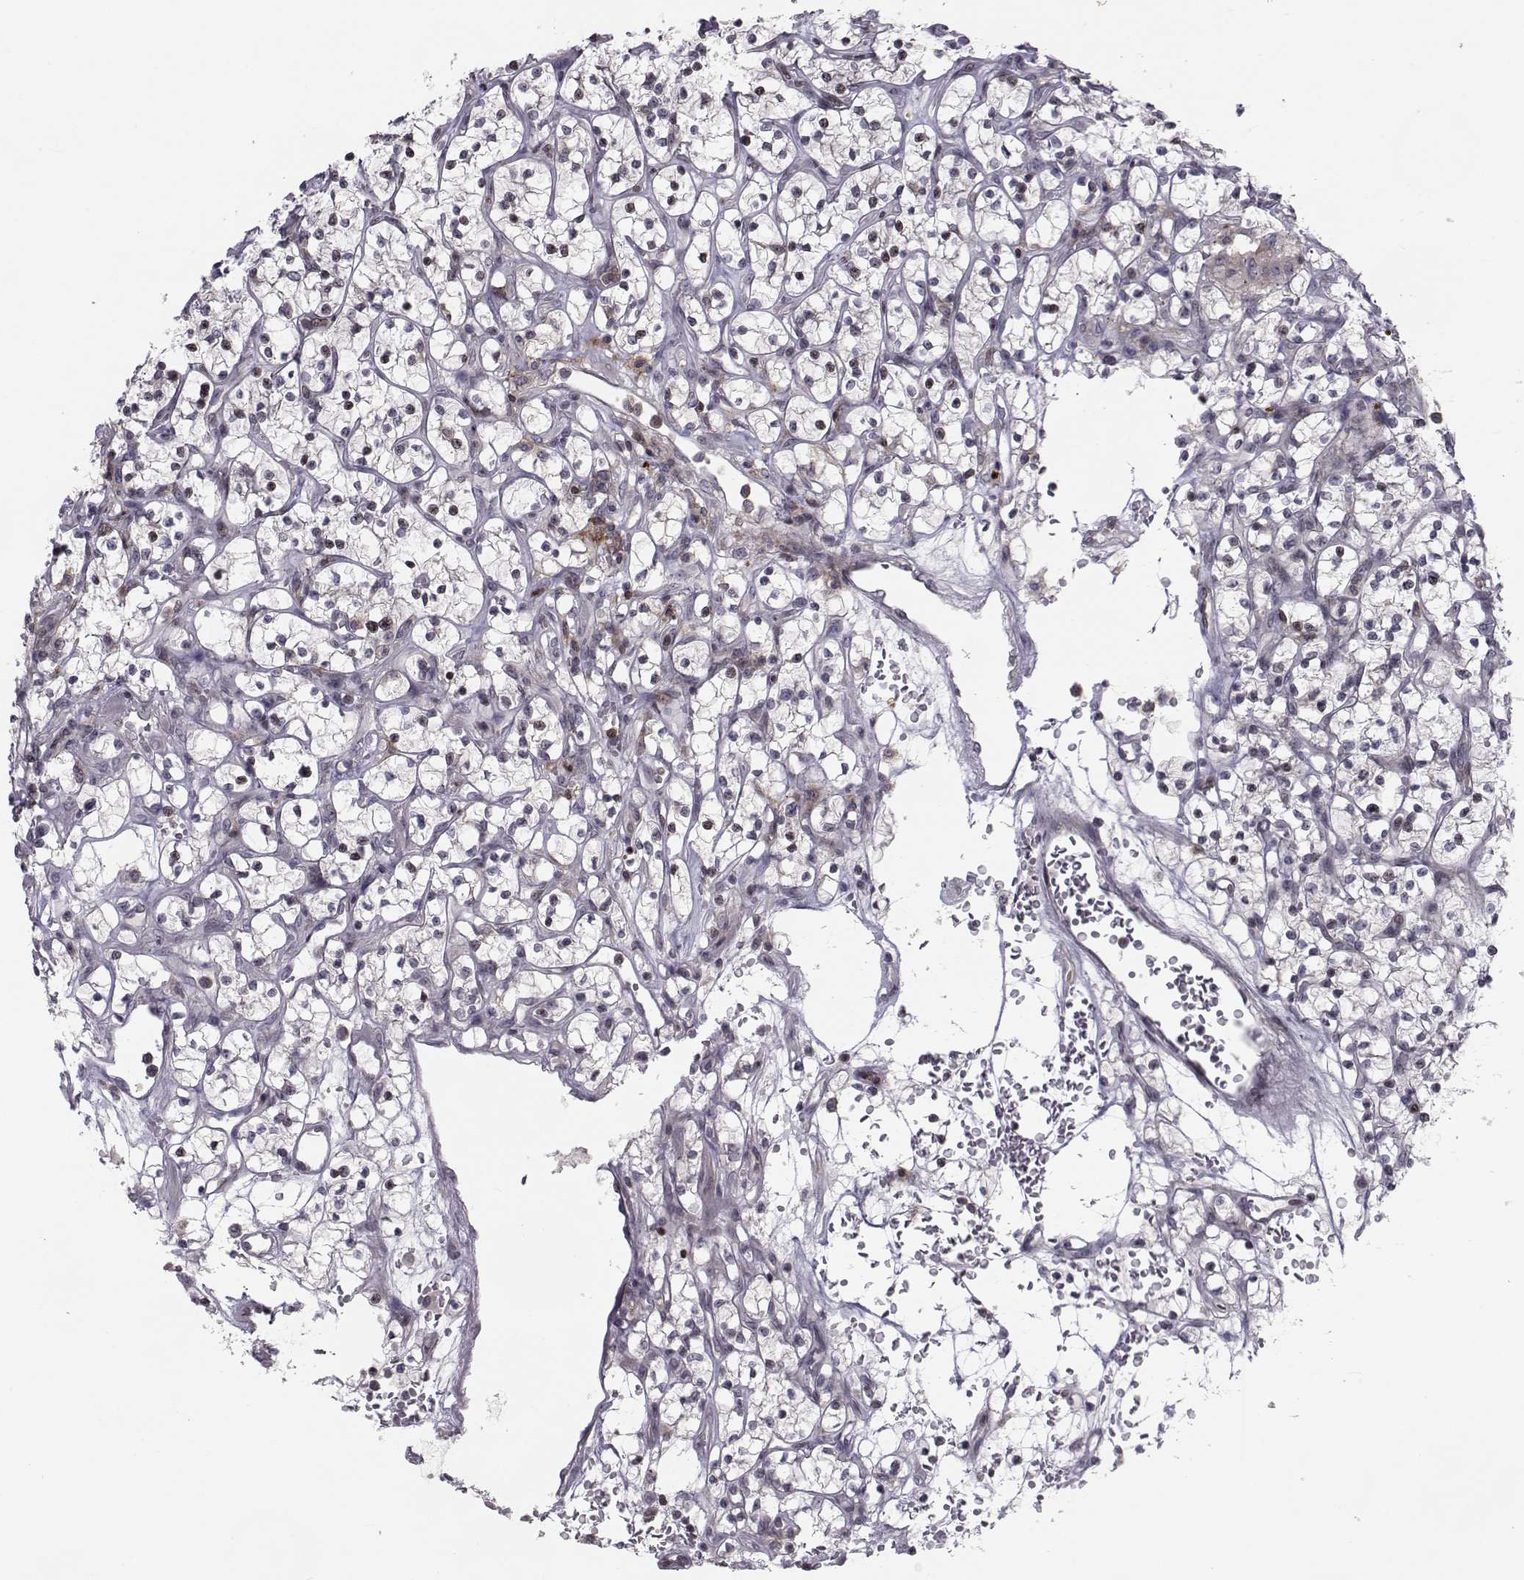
{"staining": {"intensity": "negative", "quantity": "none", "location": "none"}, "tissue": "renal cancer", "cell_type": "Tumor cells", "image_type": "cancer", "snomed": [{"axis": "morphology", "description": "Adenocarcinoma, NOS"}, {"axis": "topography", "description": "Kidney"}], "caption": "Renal cancer stained for a protein using IHC shows no positivity tumor cells.", "gene": "PCP4L1", "patient": {"sex": "female", "age": 64}}